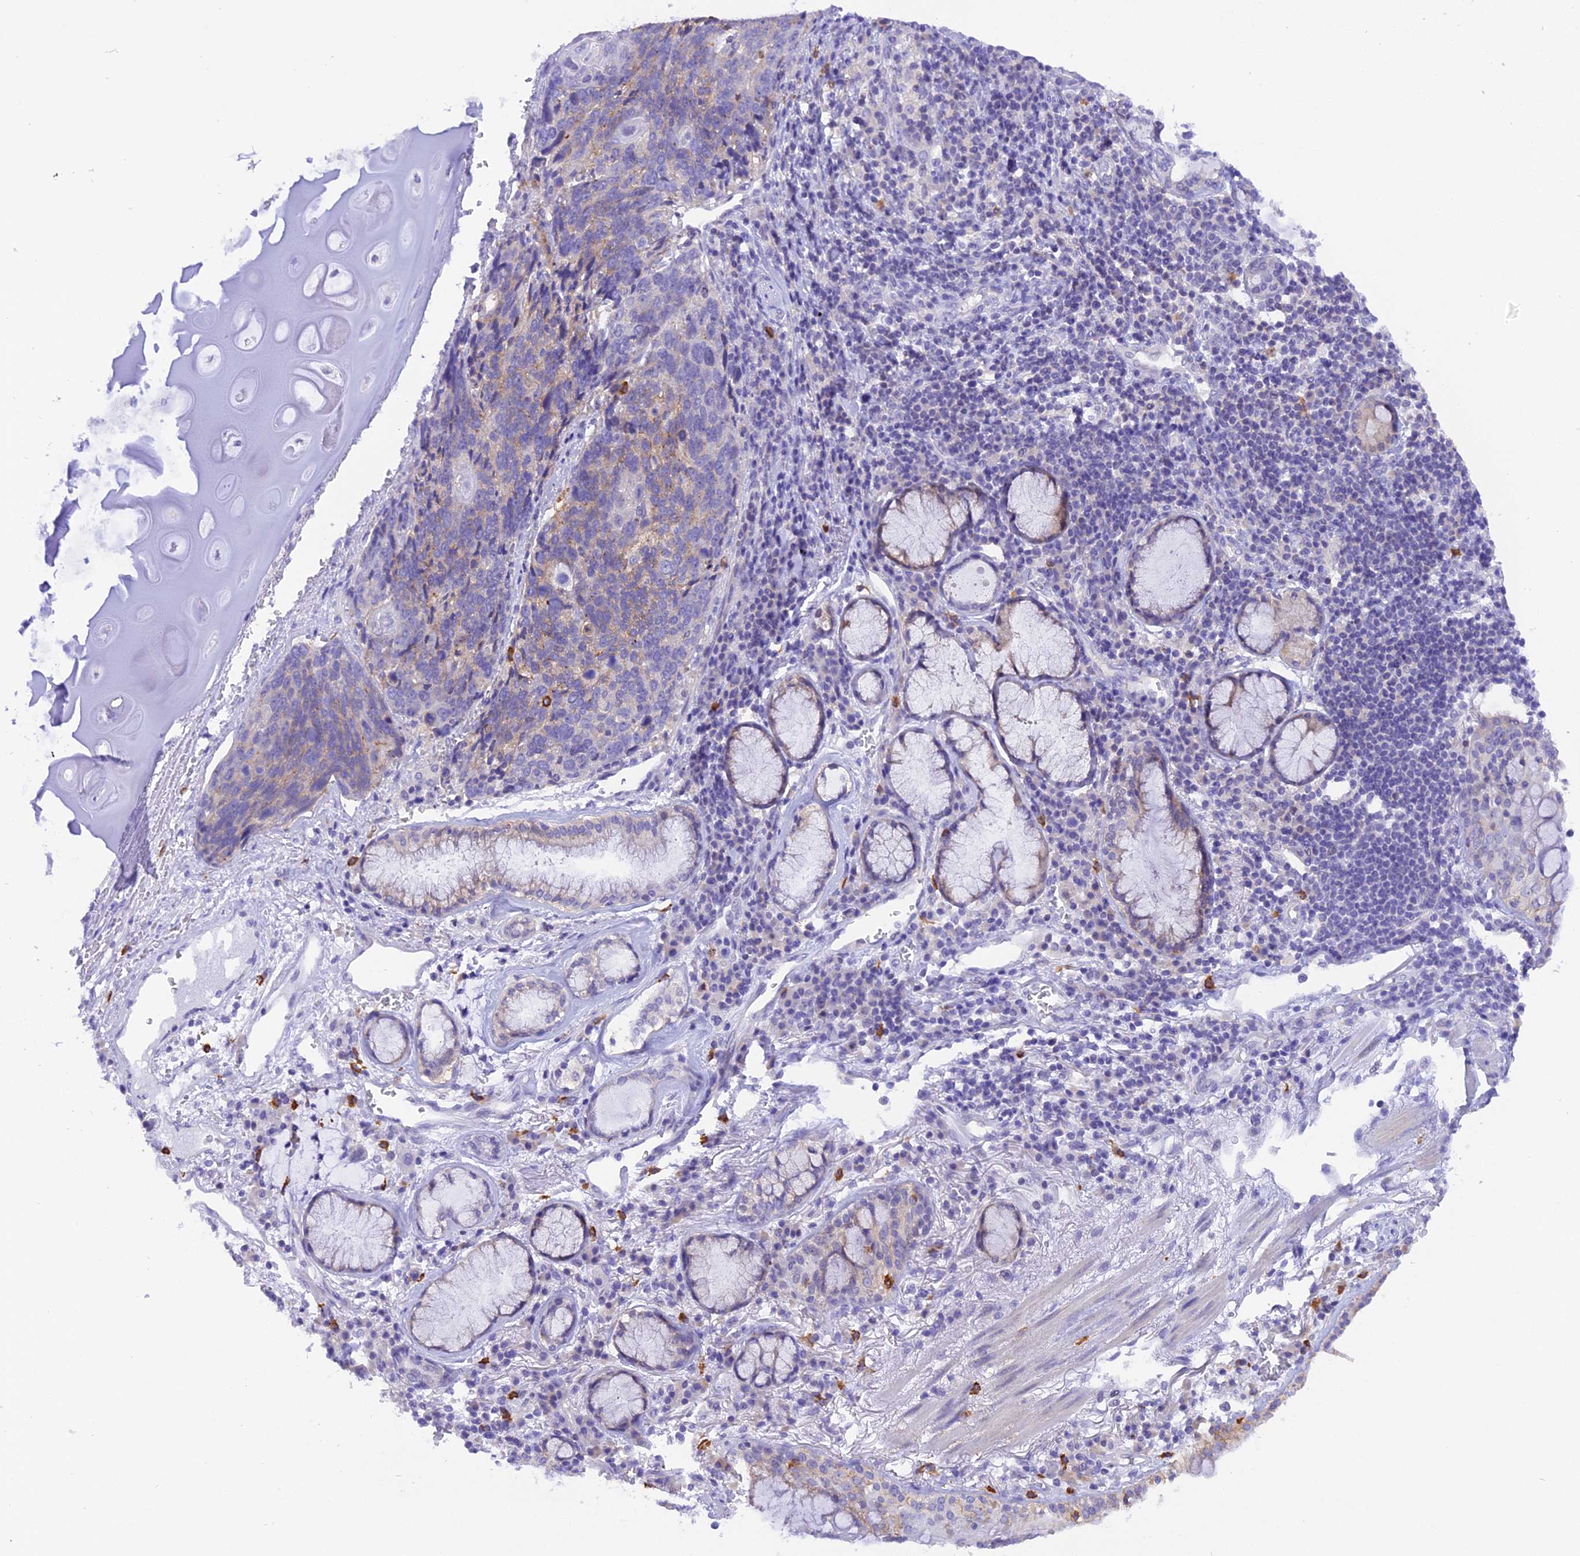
{"staining": {"intensity": "weak", "quantity": "<25%", "location": "cytoplasmic/membranous"}, "tissue": "lung cancer", "cell_type": "Tumor cells", "image_type": "cancer", "snomed": [{"axis": "morphology", "description": "Squamous cell carcinoma, NOS"}, {"axis": "topography", "description": "Lung"}], "caption": "IHC photomicrograph of neoplastic tissue: lung cancer (squamous cell carcinoma) stained with DAB (3,3'-diaminobenzidine) shows no significant protein positivity in tumor cells. (Brightfield microscopy of DAB IHC at high magnification).", "gene": "COL6A5", "patient": {"sex": "male", "age": 66}}